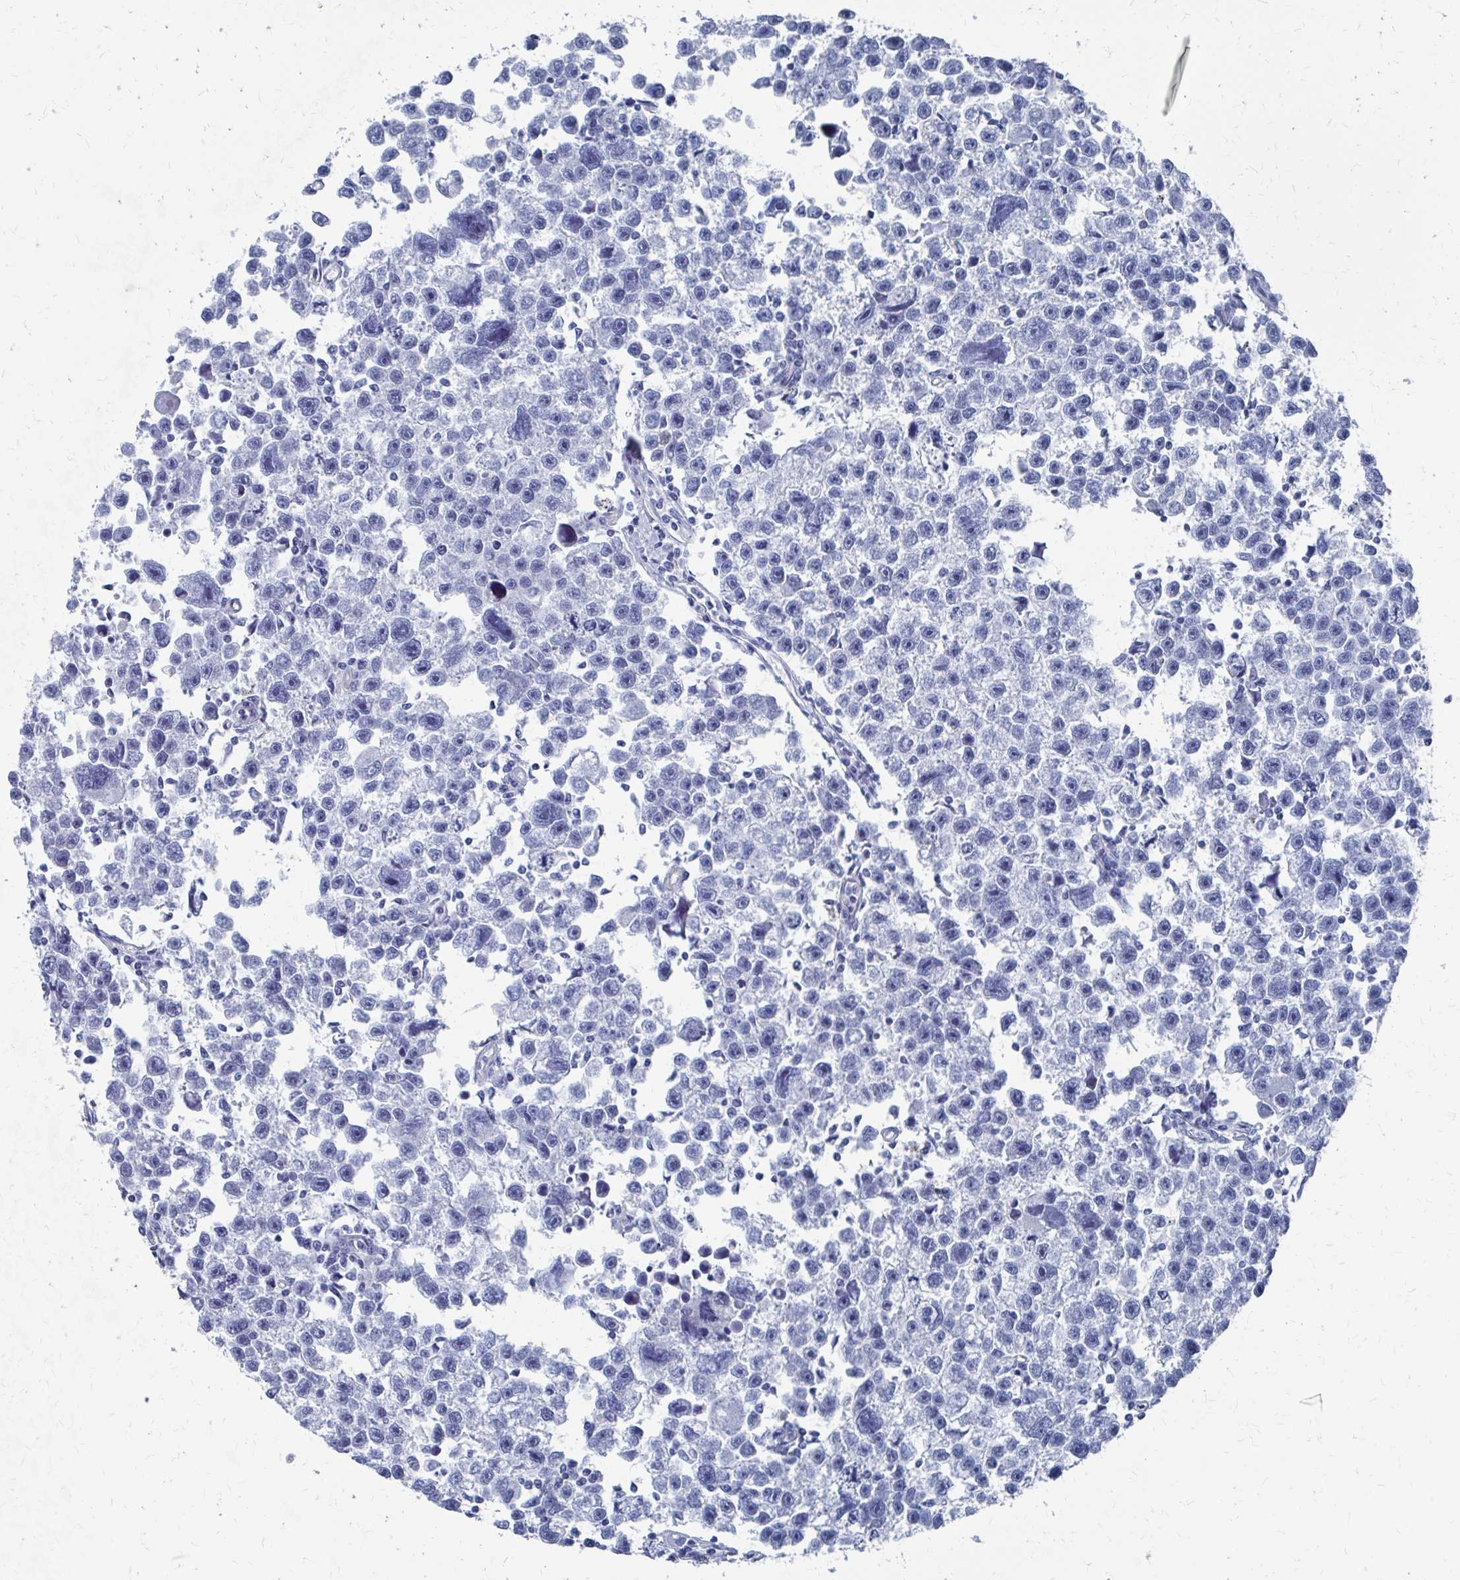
{"staining": {"intensity": "negative", "quantity": "none", "location": "none"}, "tissue": "testis cancer", "cell_type": "Tumor cells", "image_type": "cancer", "snomed": [{"axis": "morphology", "description": "Seminoma, NOS"}, {"axis": "topography", "description": "Testis"}], "caption": "Histopathology image shows no significant protein positivity in tumor cells of testis cancer.", "gene": "PLEKHG7", "patient": {"sex": "male", "age": 26}}